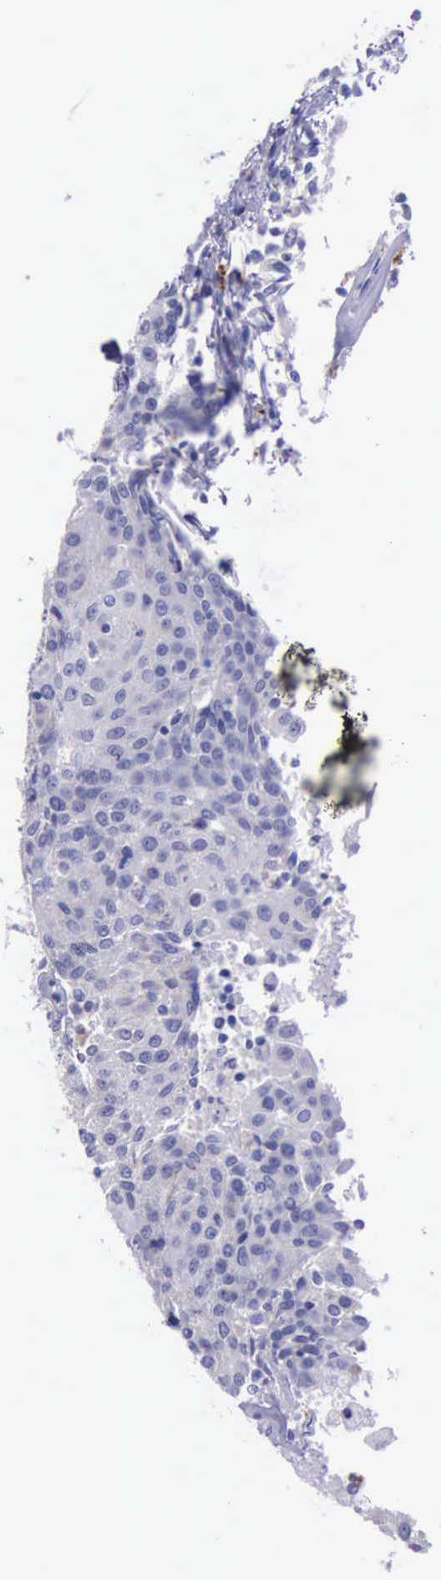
{"staining": {"intensity": "negative", "quantity": "none", "location": "none"}, "tissue": "urothelial cancer", "cell_type": "Tumor cells", "image_type": "cancer", "snomed": [{"axis": "morphology", "description": "Urothelial carcinoma, High grade"}, {"axis": "topography", "description": "Urinary bladder"}], "caption": "Tumor cells are negative for protein expression in human urothelial cancer.", "gene": "GLA", "patient": {"sex": "female", "age": 85}}